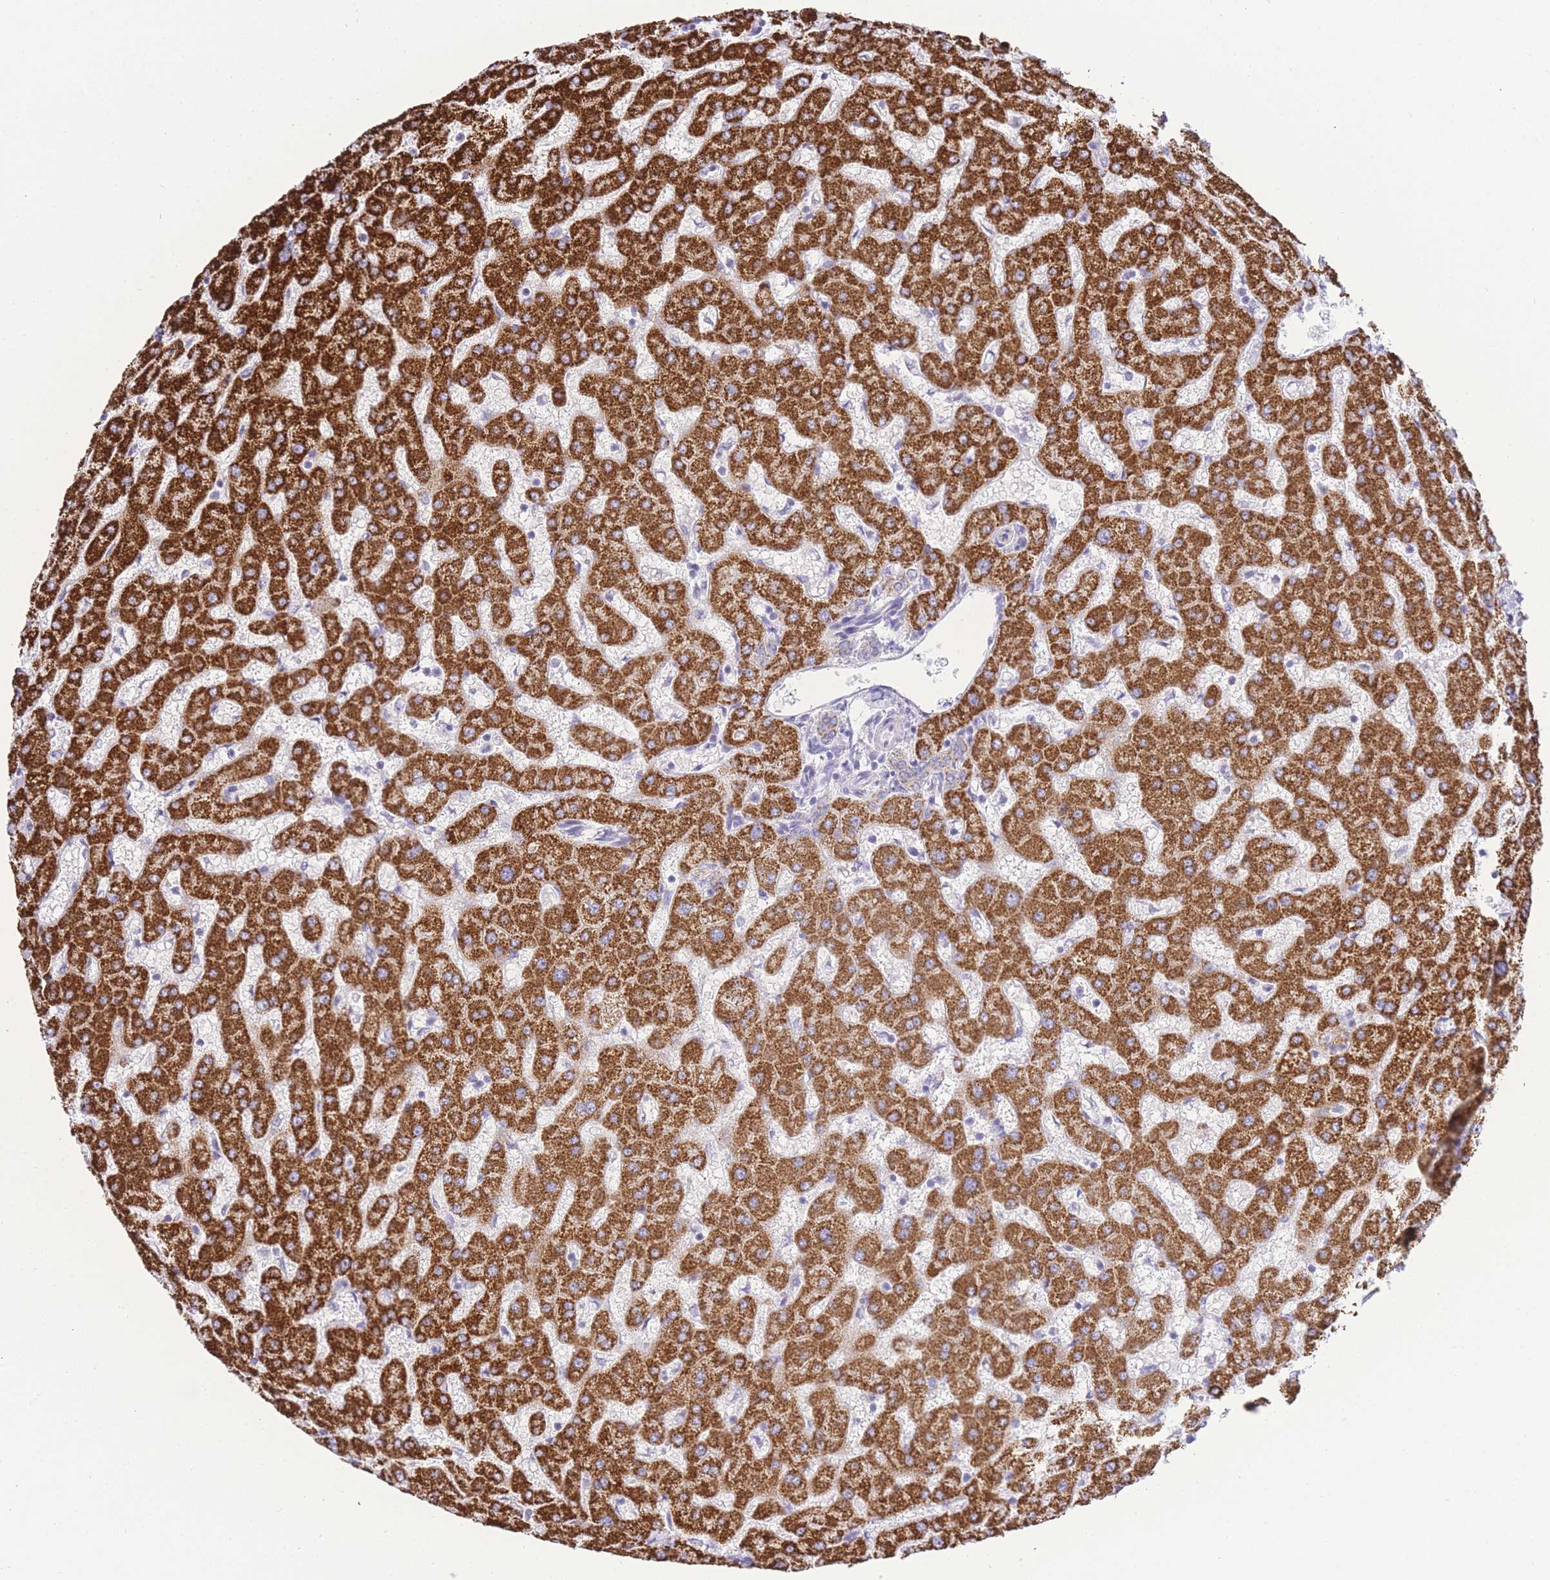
{"staining": {"intensity": "weak", "quantity": "25%-75%", "location": "cytoplasmic/membranous"}, "tissue": "liver", "cell_type": "Cholangiocytes", "image_type": "normal", "snomed": [{"axis": "morphology", "description": "Normal tissue, NOS"}, {"axis": "topography", "description": "Liver"}], "caption": "This histopathology image exhibits benign liver stained with IHC to label a protein in brown. The cytoplasmic/membranous of cholangiocytes show weak positivity for the protein. Nuclei are counter-stained blue.", "gene": "ACSM4", "patient": {"sex": "female", "age": 63}}